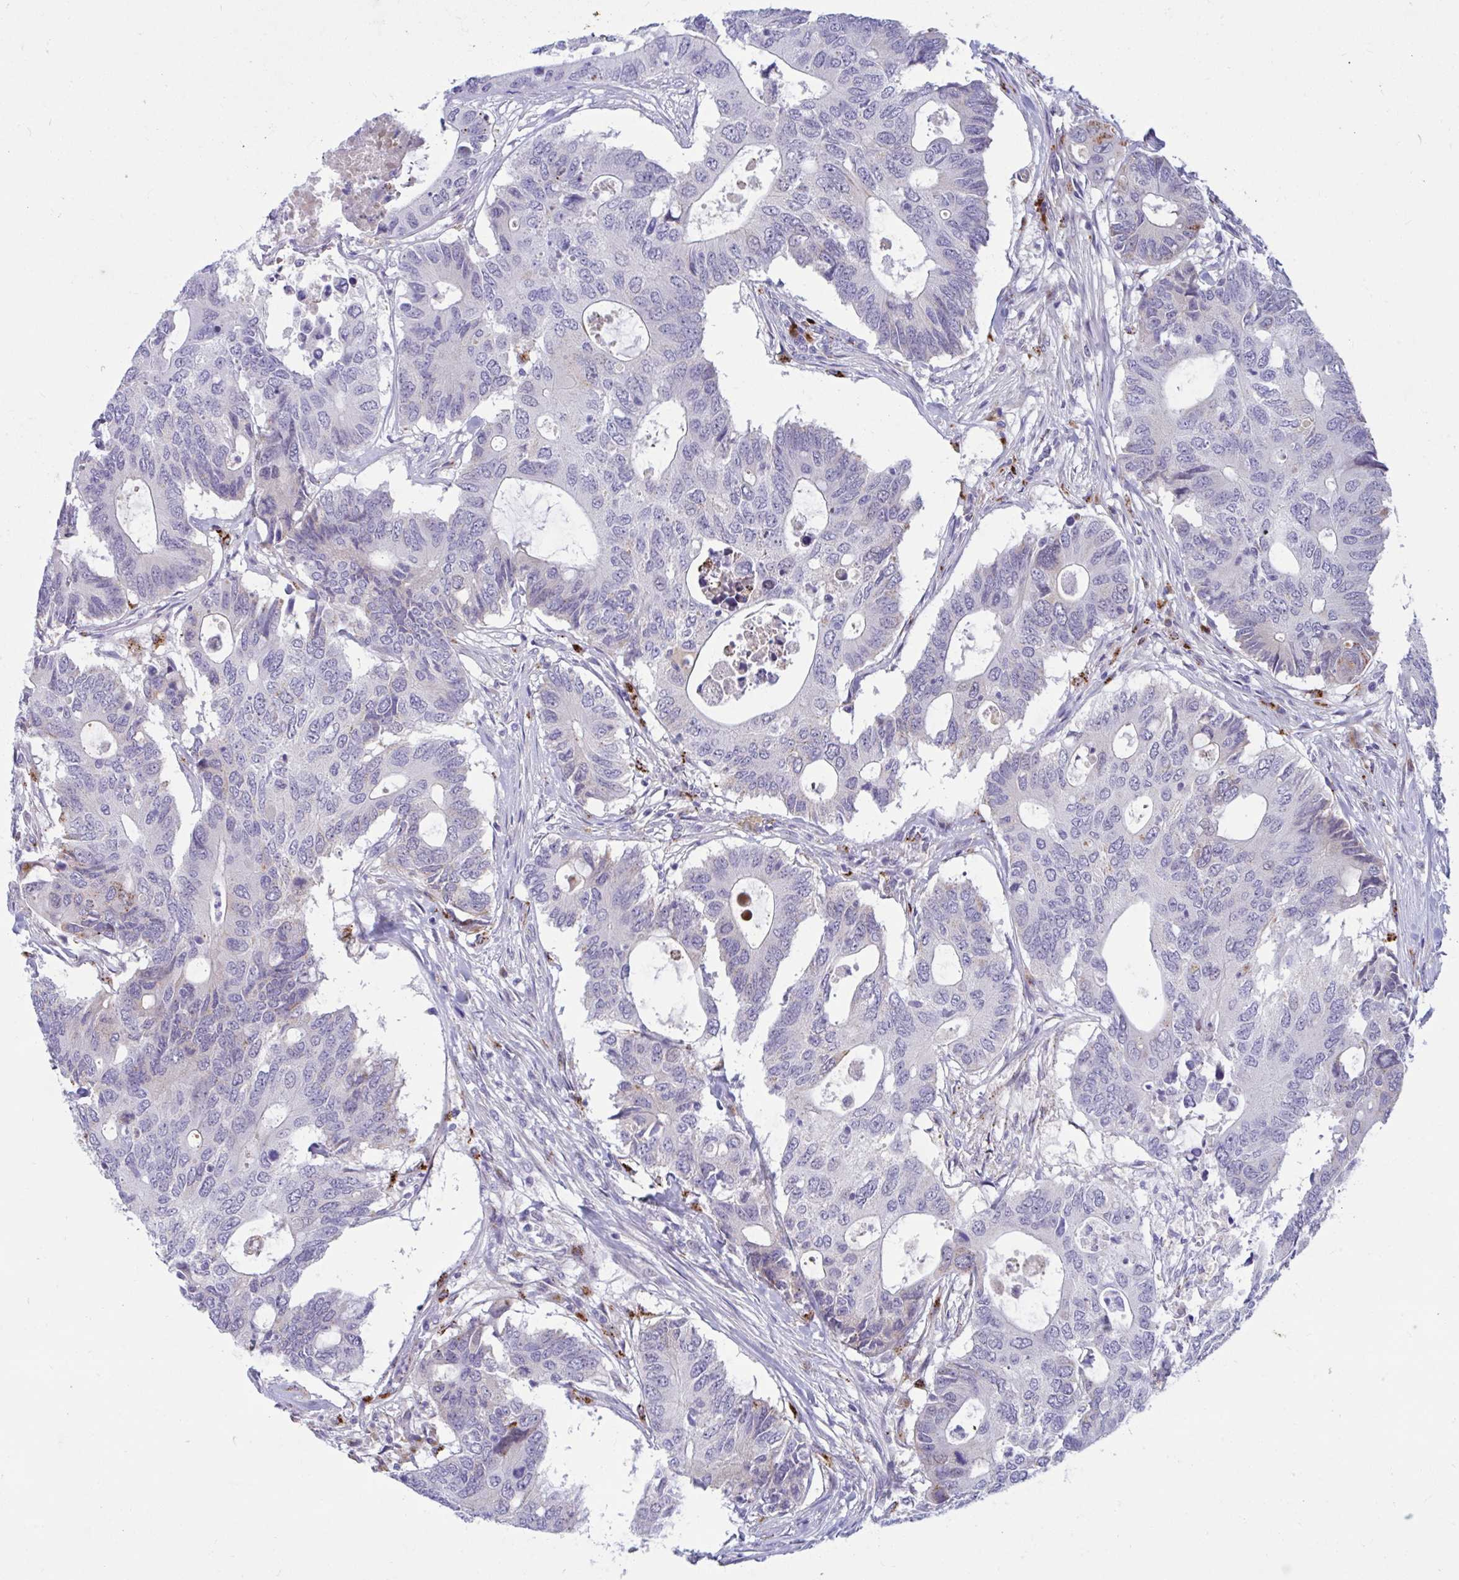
{"staining": {"intensity": "negative", "quantity": "none", "location": "none"}, "tissue": "colorectal cancer", "cell_type": "Tumor cells", "image_type": "cancer", "snomed": [{"axis": "morphology", "description": "Adenocarcinoma, NOS"}, {"axis": "topography", "description": "Colon"}], "caption": "DAB (3,3'-diaminobenzidine) immunohistochemical staining of human adenocarcinoma (colorectal) exhibits no significant expression in tumor cells.", "gene": "FAM219B", "patient": {"sex": "male", "age": 71}}